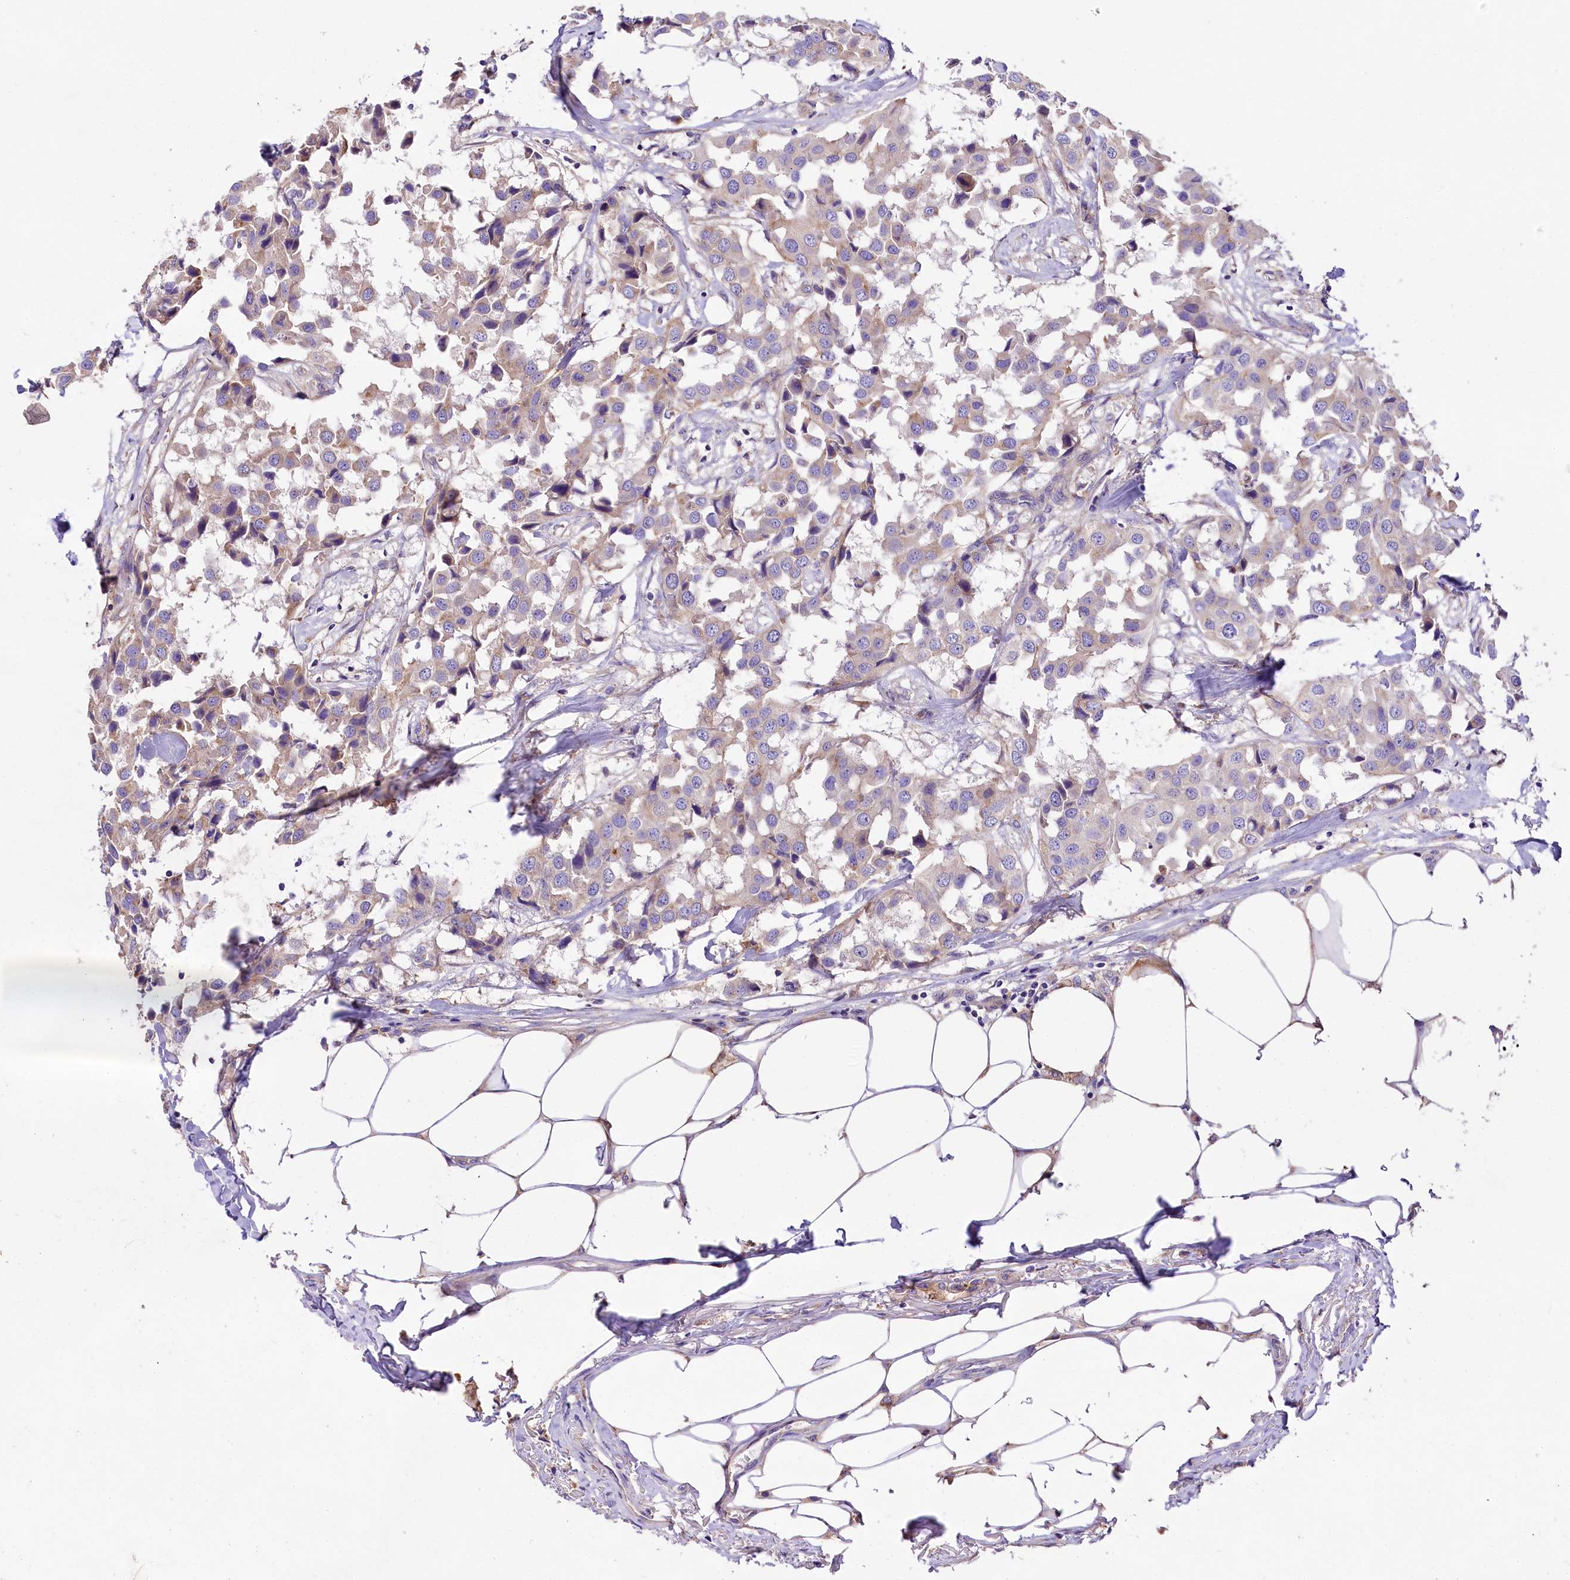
{"staining": {"intensity": "negative", "quantity": "none", "location": "none"}, "tissue": "breast cancer", "cell_type": "Tumor cells", "image_type": "cancer", "snomed": [{"axis": "morphology", "description": "Duct carcinoma"}, {"axis": "topography", "description": "Breast"}], "caption": "The micrograph reveals no significant positivity in tumor cells of breast cancer (invasive ductal carcinoma). Nuclei are stained in blue.", "gene": "PEMT", "patient": {"sex": "female", "age": 80}}